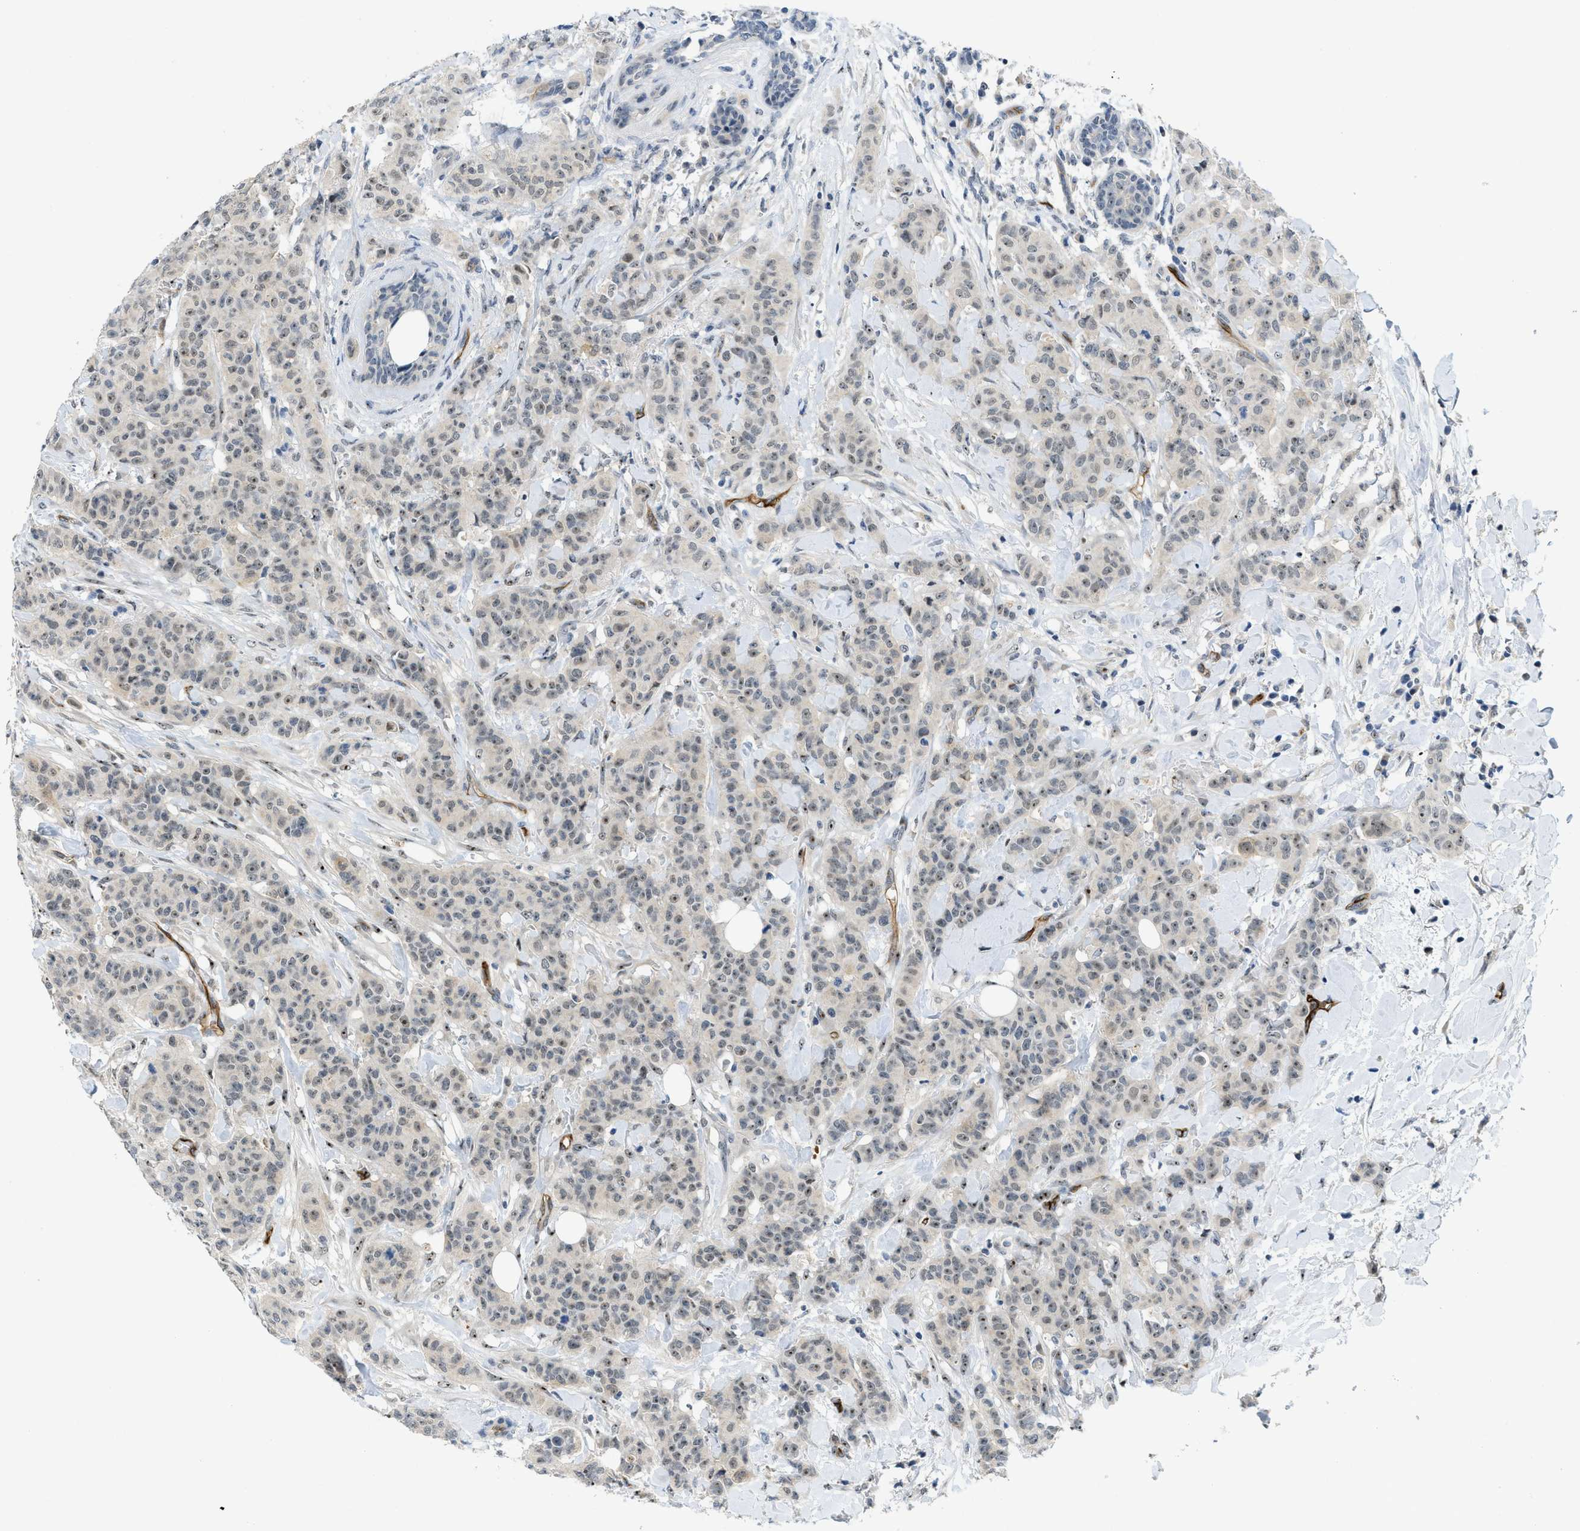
{"staining": {"intensity": "weak", "quantity": "25%-75%", "location": "nuclear"}, "tissue": "breast cancer", "cell_type": "Tumor cells", "image_type": "cancer", "snomed": [{"axis": "morphology", "description": "Normal tissue, NOS"}, {"axis": "morphology", "description": "Duct carcinoma"}, {"axis": "topography", "description": "Breast"}], "caption": "Brown immunohistochemical staining in breast invasive ductal carcinoma reveals weak nuclear staining in approximately 25%-75% of tumor cells.", "gene": "SLCO2A1", "patient": {"sex": "female", "age": 40}}